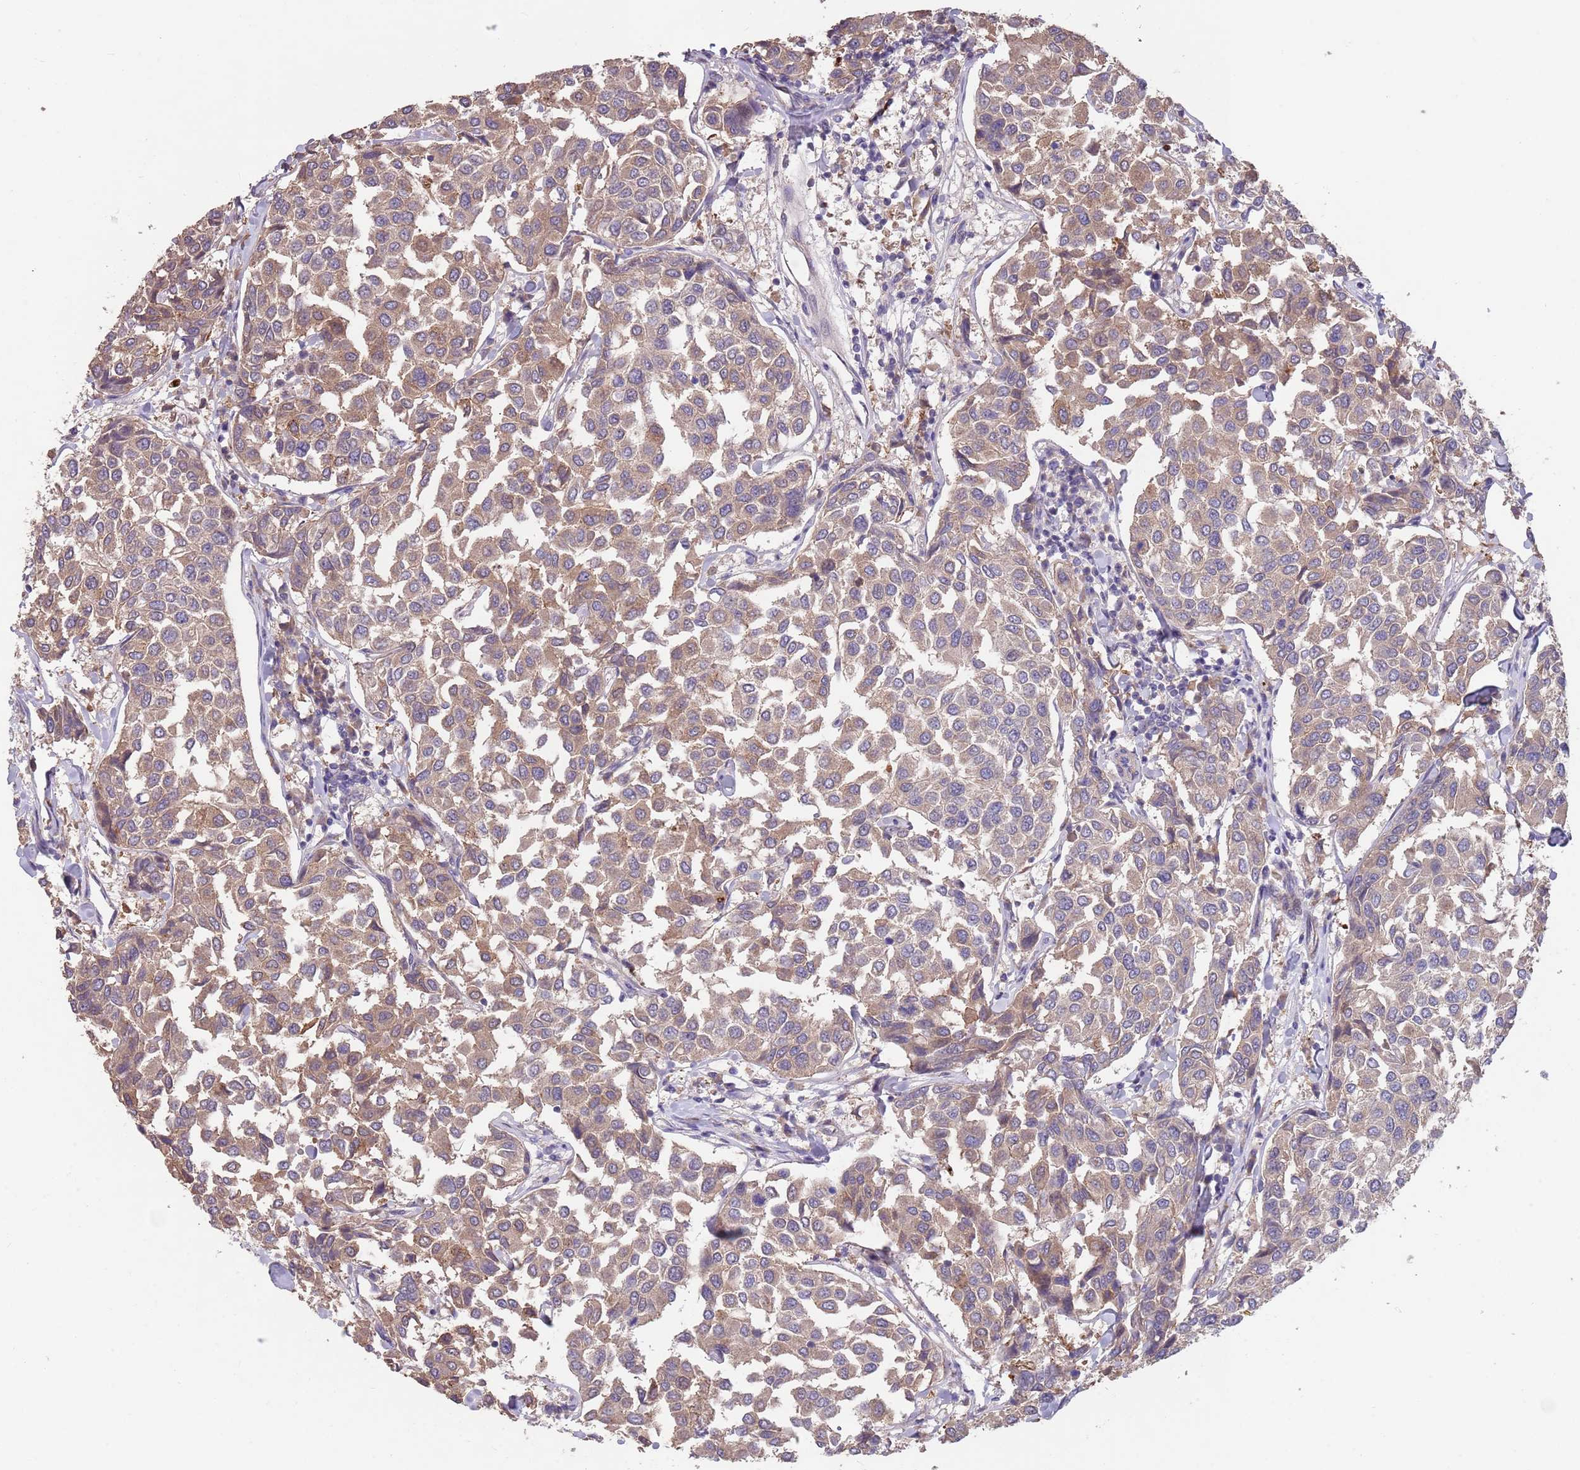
{"staining": {"intensity": "moderate", "quantity": ">75%", "location": "cytoplasmic/membranous"}, "tissue": "breast cancer", "cell_type": "Tumor cells", "image_type": "cancer", "snomed": [{"axis": "morphology", "description": "Duct carcinoma"}, {"axis": "topography", "description": "Breast"}], "caption": "Breast cancer (infiltrating ductal carcinoma) stained for a protein exhibits moderate cytoplasmic/membranous positivity in tumor cells.", "gene": "MEI1", "patient": {"sex": "female", "age": 55}}